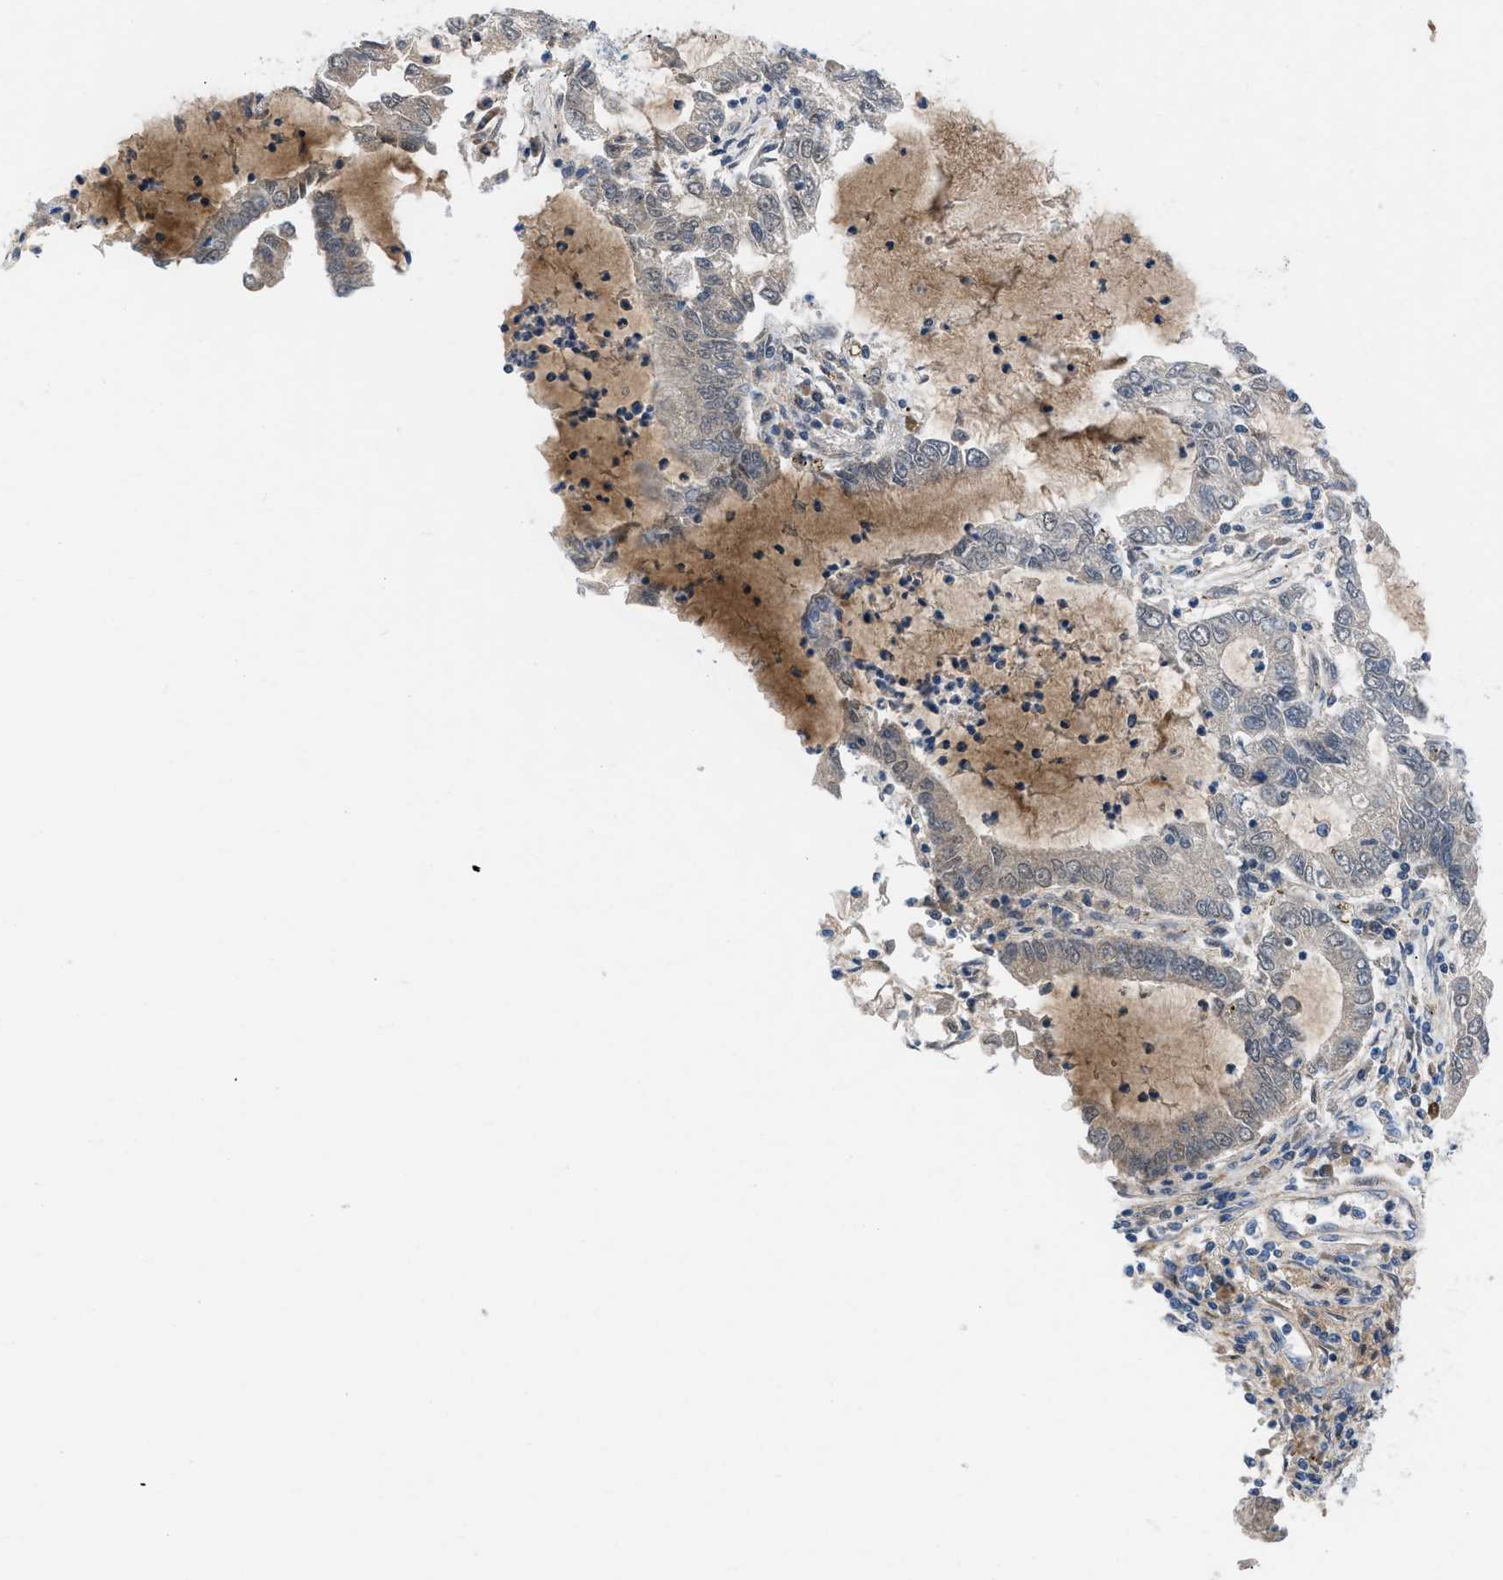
{"staining": {"intensity": "weak", "quantity": "25%-75%", "location": "cytoplasmic/membranous,nuclear"}, "tissue": "lung cancer", "cell_type": "Tumor cells", "image_type": "cancer", "snomed": [{"axis": "morphology", "description": "Adenocarcinoma, NOS"}, {"axis": "topography", "description": "Lung"}], "caption": "A high-resolution histopathology image shows IHC staining of lung cancer, which reveals weak cytoplasmic/membranous and nuclear positivity in about 25%-75% of tumor cells. (Stains: DAB in brown, nuclei in blue, Microscopy: brightfield microscopy at high magnification).", "gene": "HPX", "patient": {"sex": "female", "age": 51}}